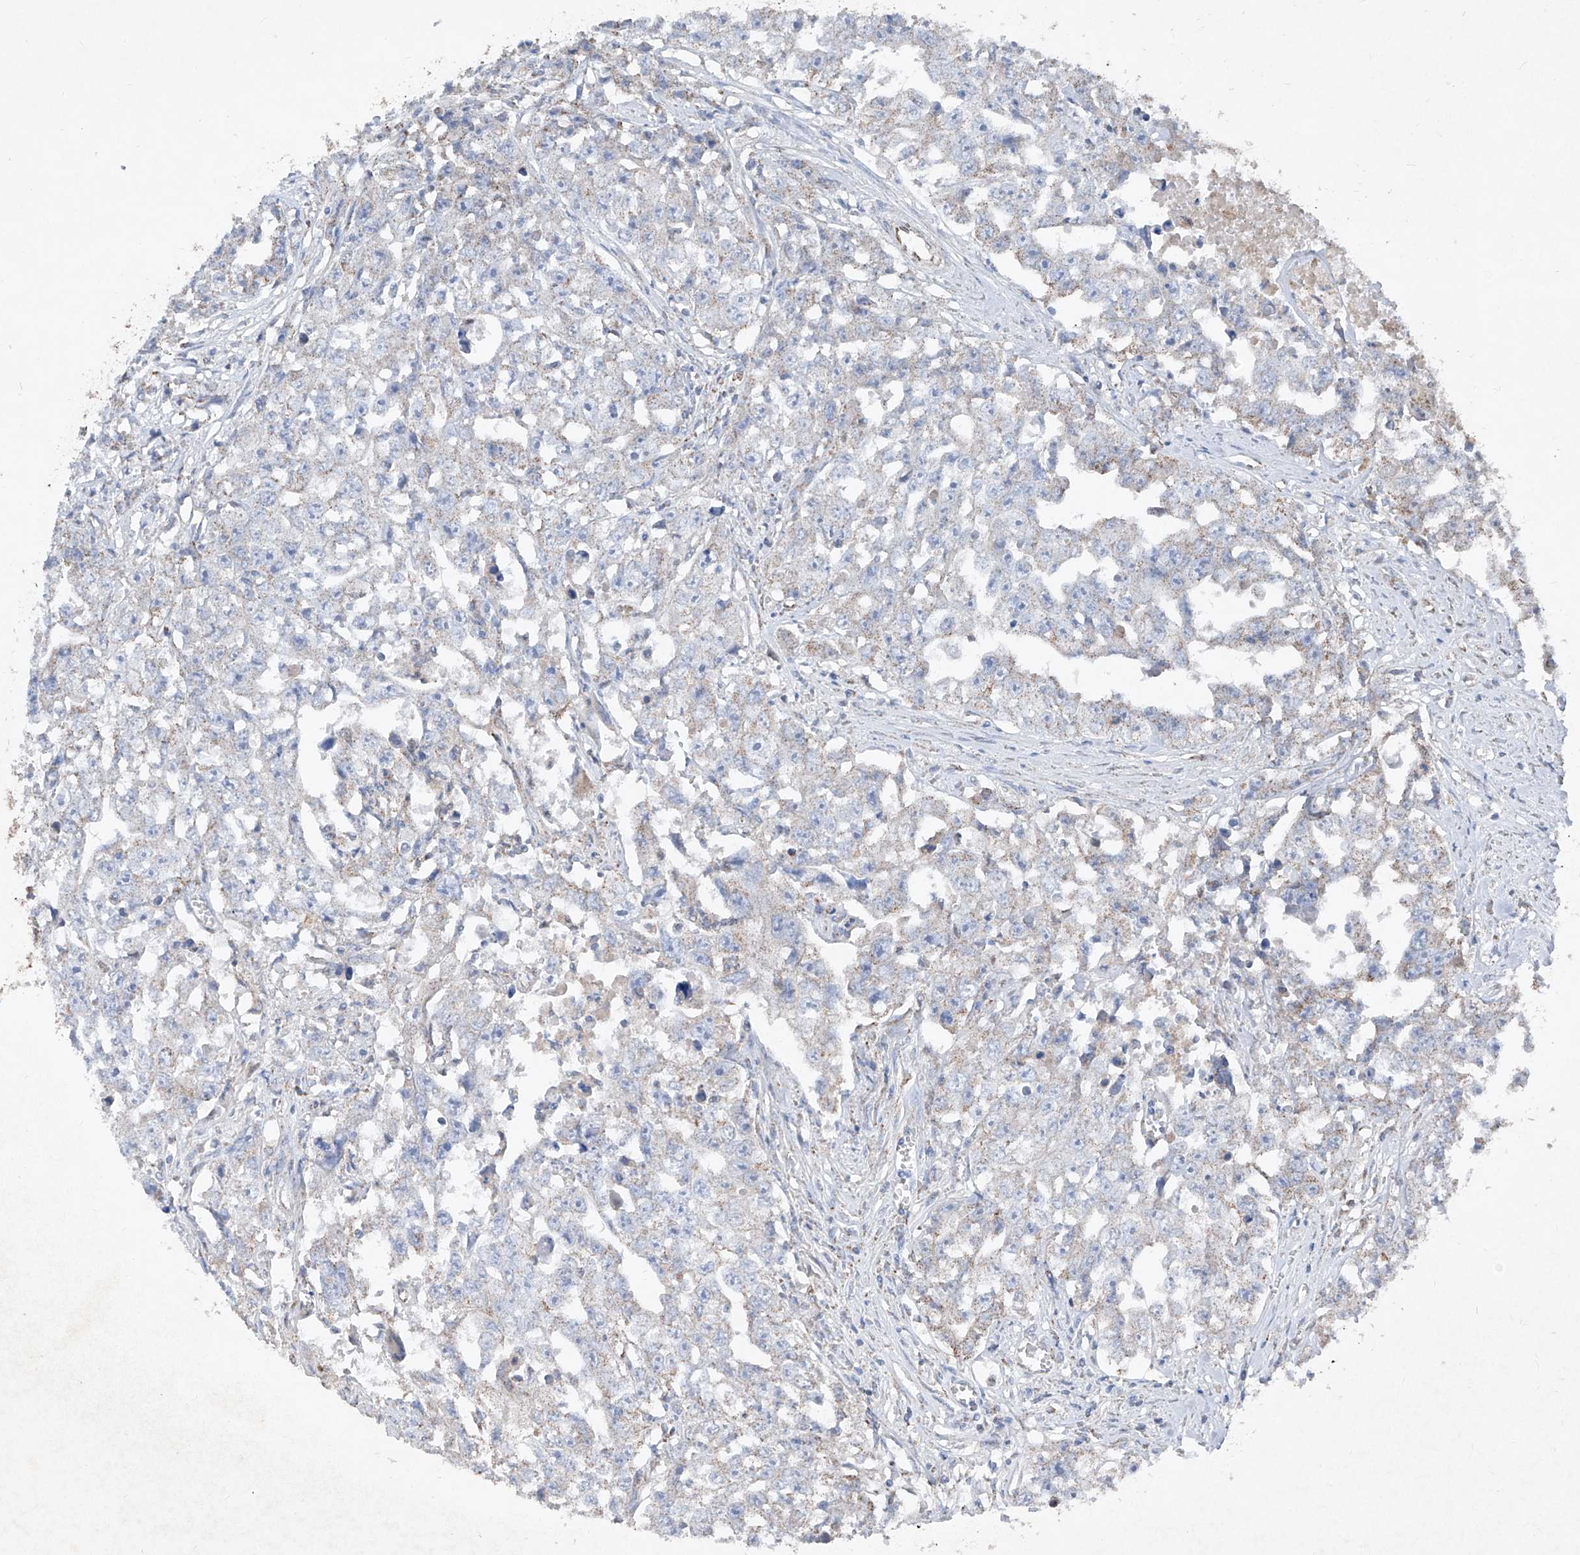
{"staining": {"intensity": "weak", "quantity": "<25%", "location": "cytoplasmic/membranous"}, "tissue": "testis cancer", "cell_type": "Tumor cells", "image_type": "cancer", "snomed": [{"axis": "morphology", "description": "Seminoma, NOS"}, {"axis": "morphology", "description": "Carcinoma, Embryonal, NOS"}, {"axis": "topography", "description": "Testis"}], "caption": "The photomicrograph exhibits no significant staining in tumor cells of testis seminoma.", "gene": "ABCD3", "patient": {"sex": "male", "age": 43}}